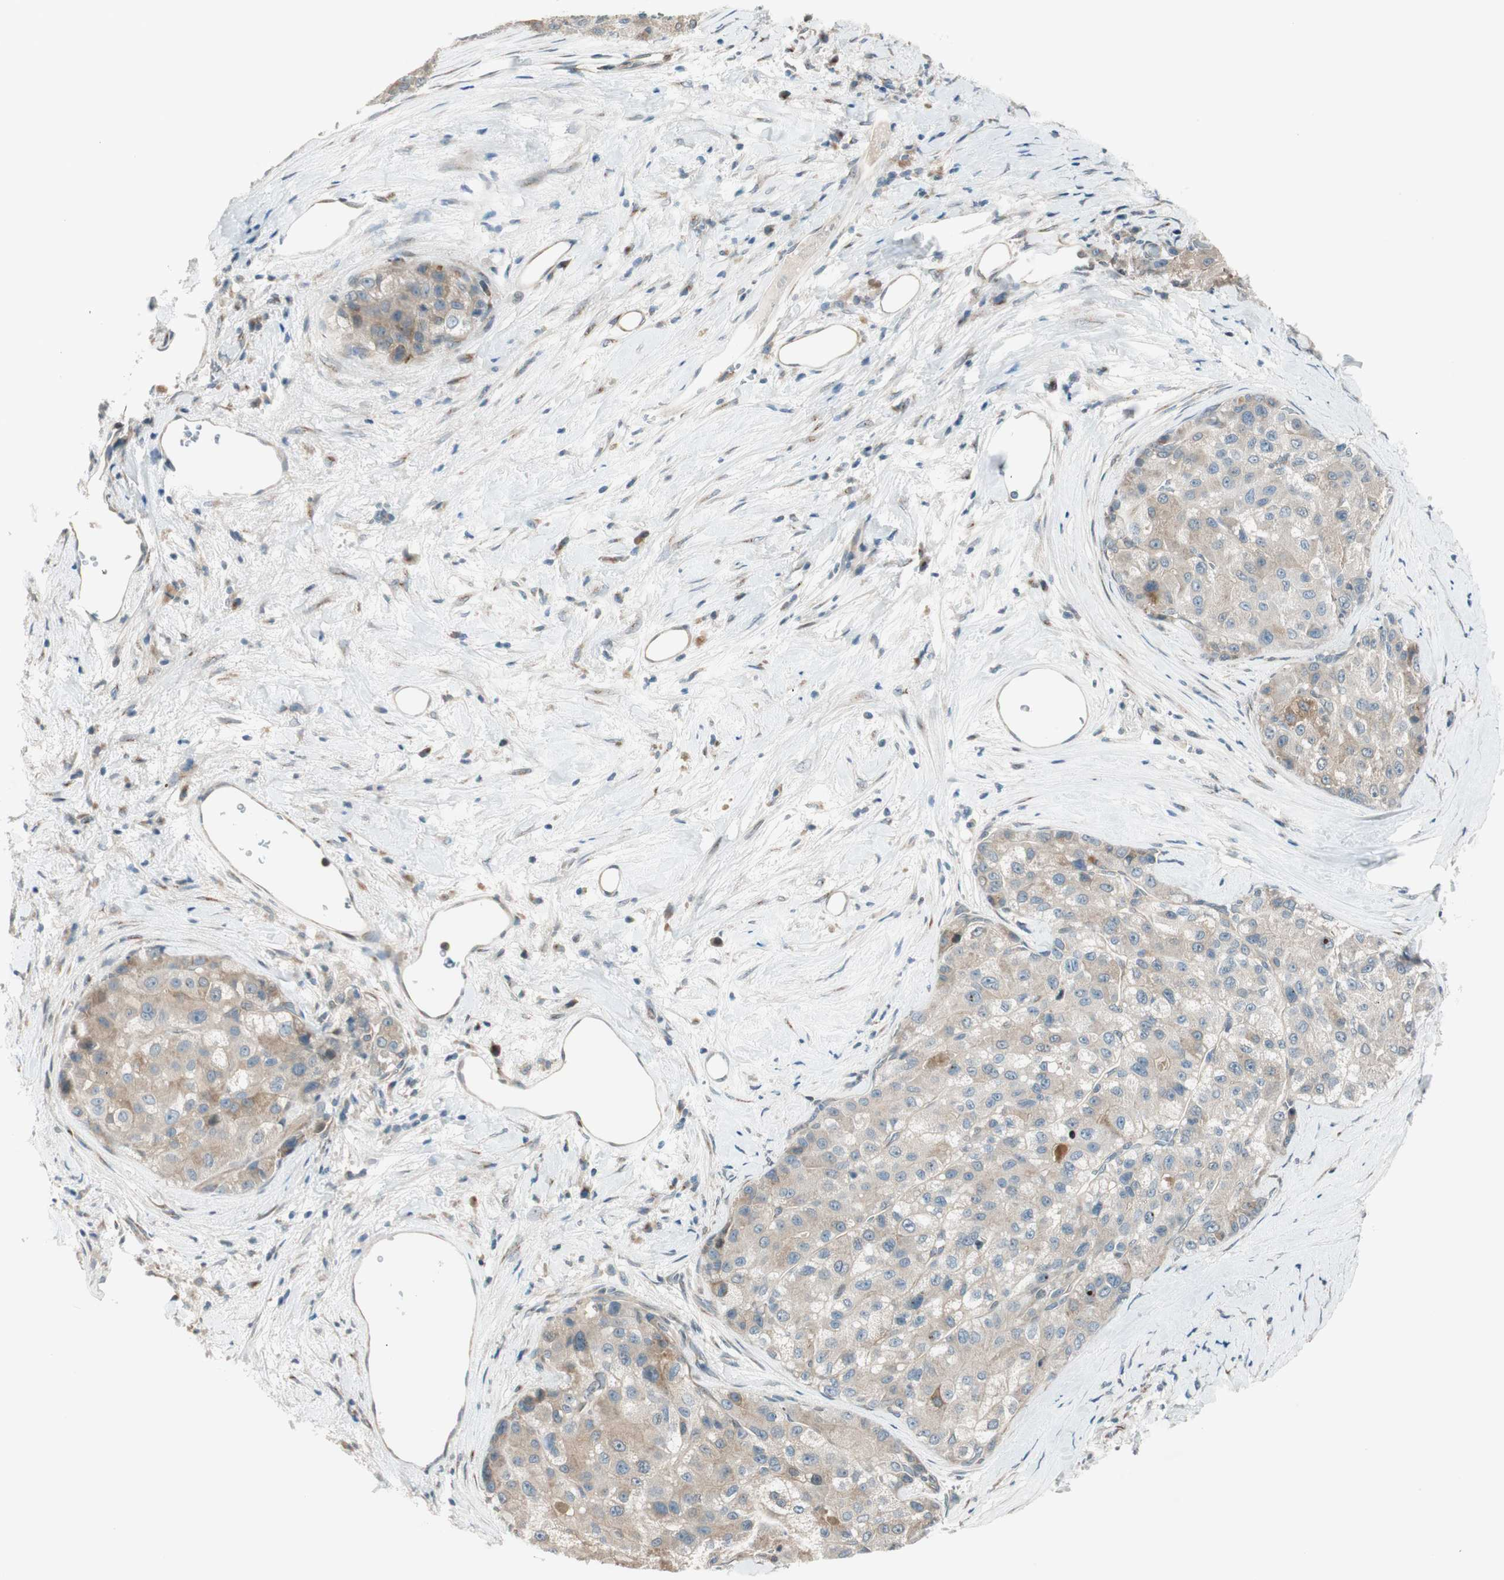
{"staining": {"intensity": "weak", "quantity": "25%-75%", "location": "cytoplasmic/membranous"}, "tissue": "liver cancer", "cell_type": "Tumor cells", "image_type": "cancer", "snomed": [{"axis": "morphology", "description": "Carcinoma, Hepatocellular, NOS"}, {"axis": "topography", "description": "Liver"}], "caption": "Immunohistochemical staining of human liver hepatocellular carcinoma demonstrates low levels of weak cytoplasmic/membranous expression in approximately 25%-75% of tumor cells.", "gene": "CGRRF1", "patient": {"sex": "male", "age": 80}}